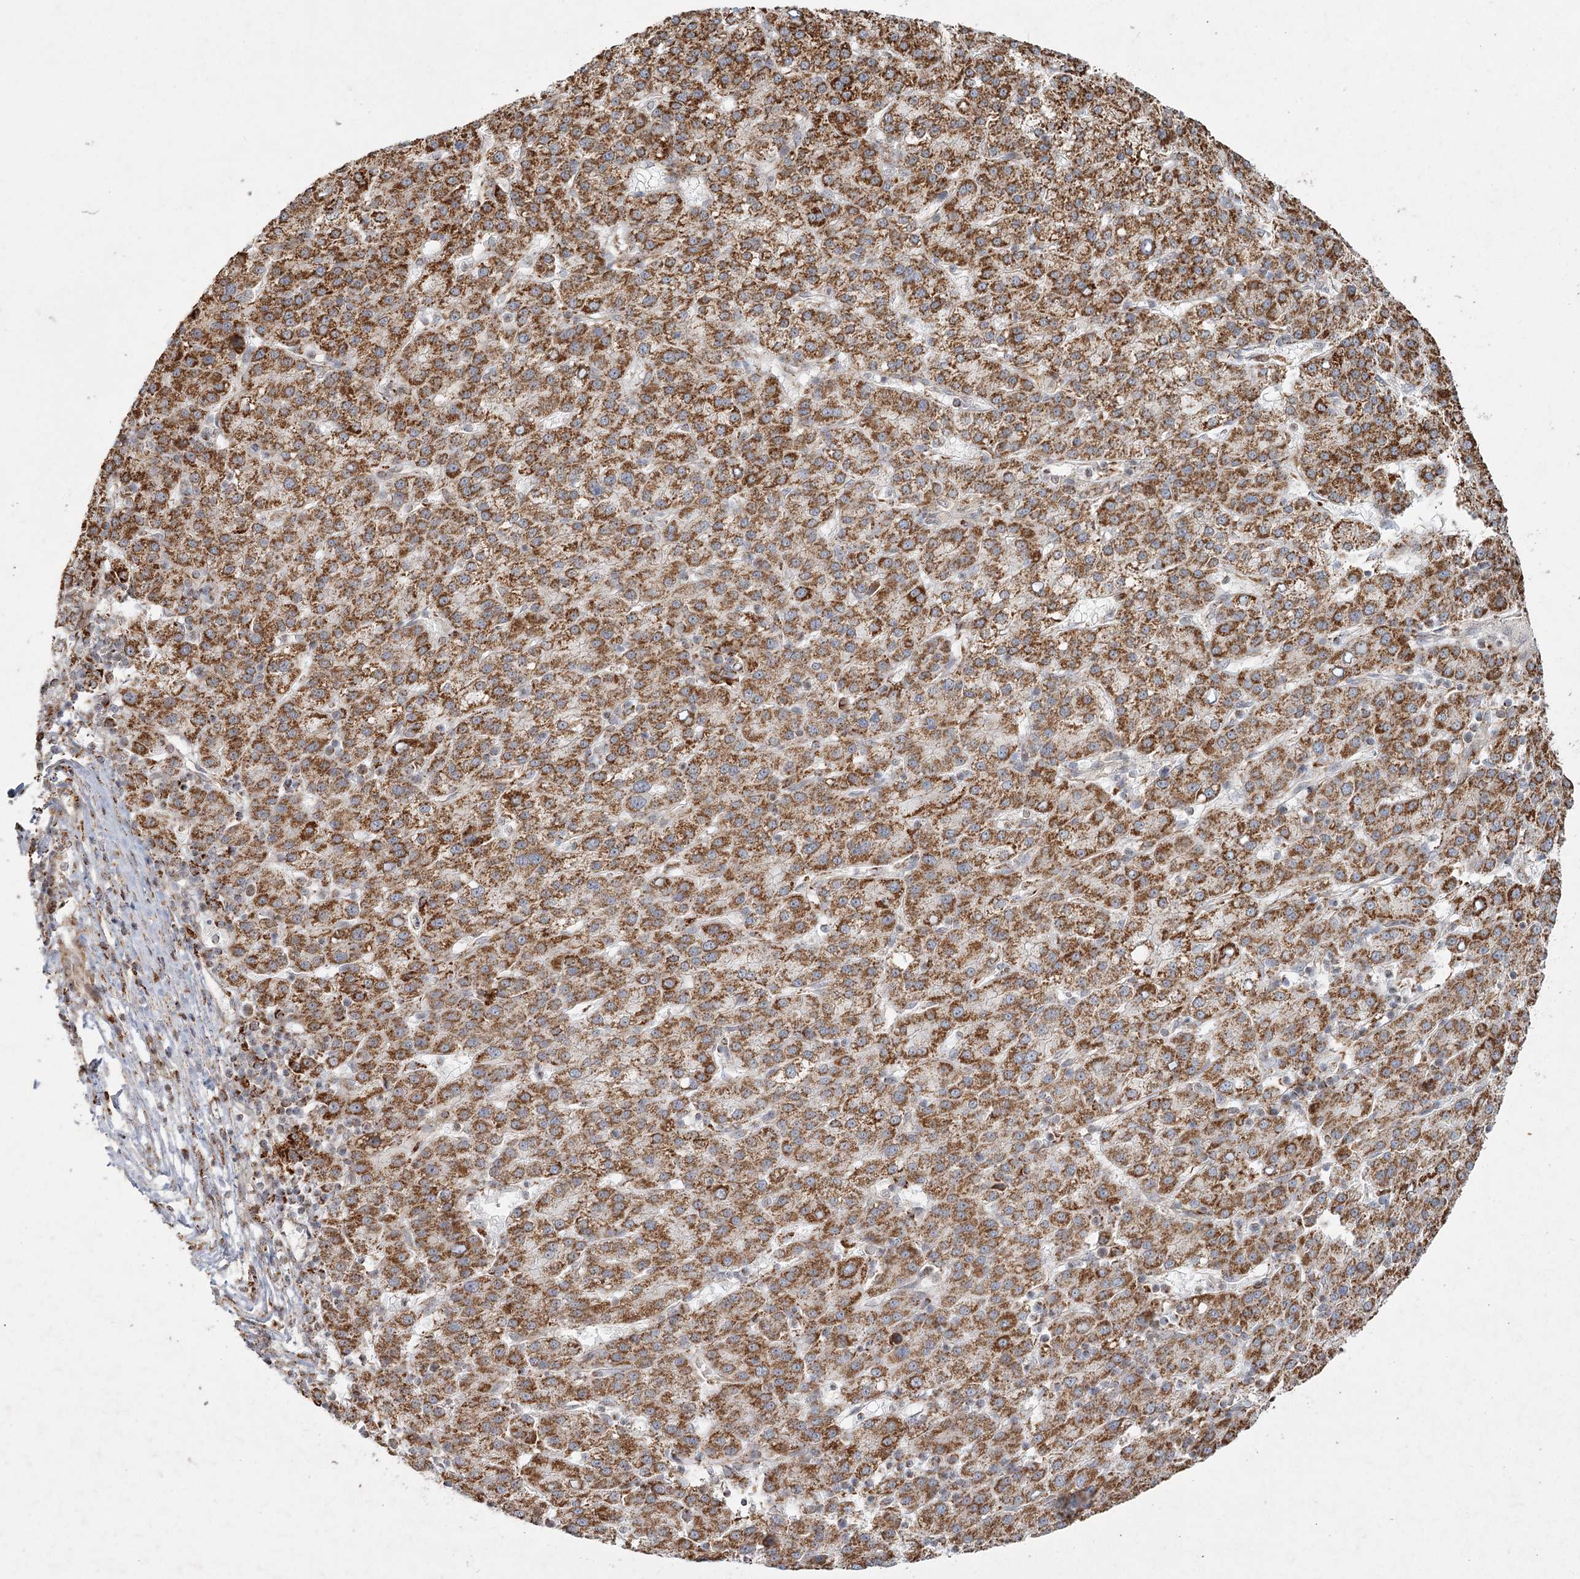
{"staining": {"intensity": "strong", "quantity": ">75%", "location": "cytoplasmic/membranous"}, "tissue": "liver cancer", "cell_type": "Tumor cells", "image_type": "cancer", "snomed": [{"axis": "morphology", "description": "Carcinoma, Hepatocellular, NOS"}, {"axis": "topography", "description": "Liver"}], "caption": "High-power microscopy captured an immunohistochemistry (IHC) photomicrograph of liver cancer (hepatocellular carcinoma), revealing strong cytoplasmic/membranous staining in about >75% of tumor cells.", "gene": "LACTB", "patient": {"sex": "female", "age": 58}}